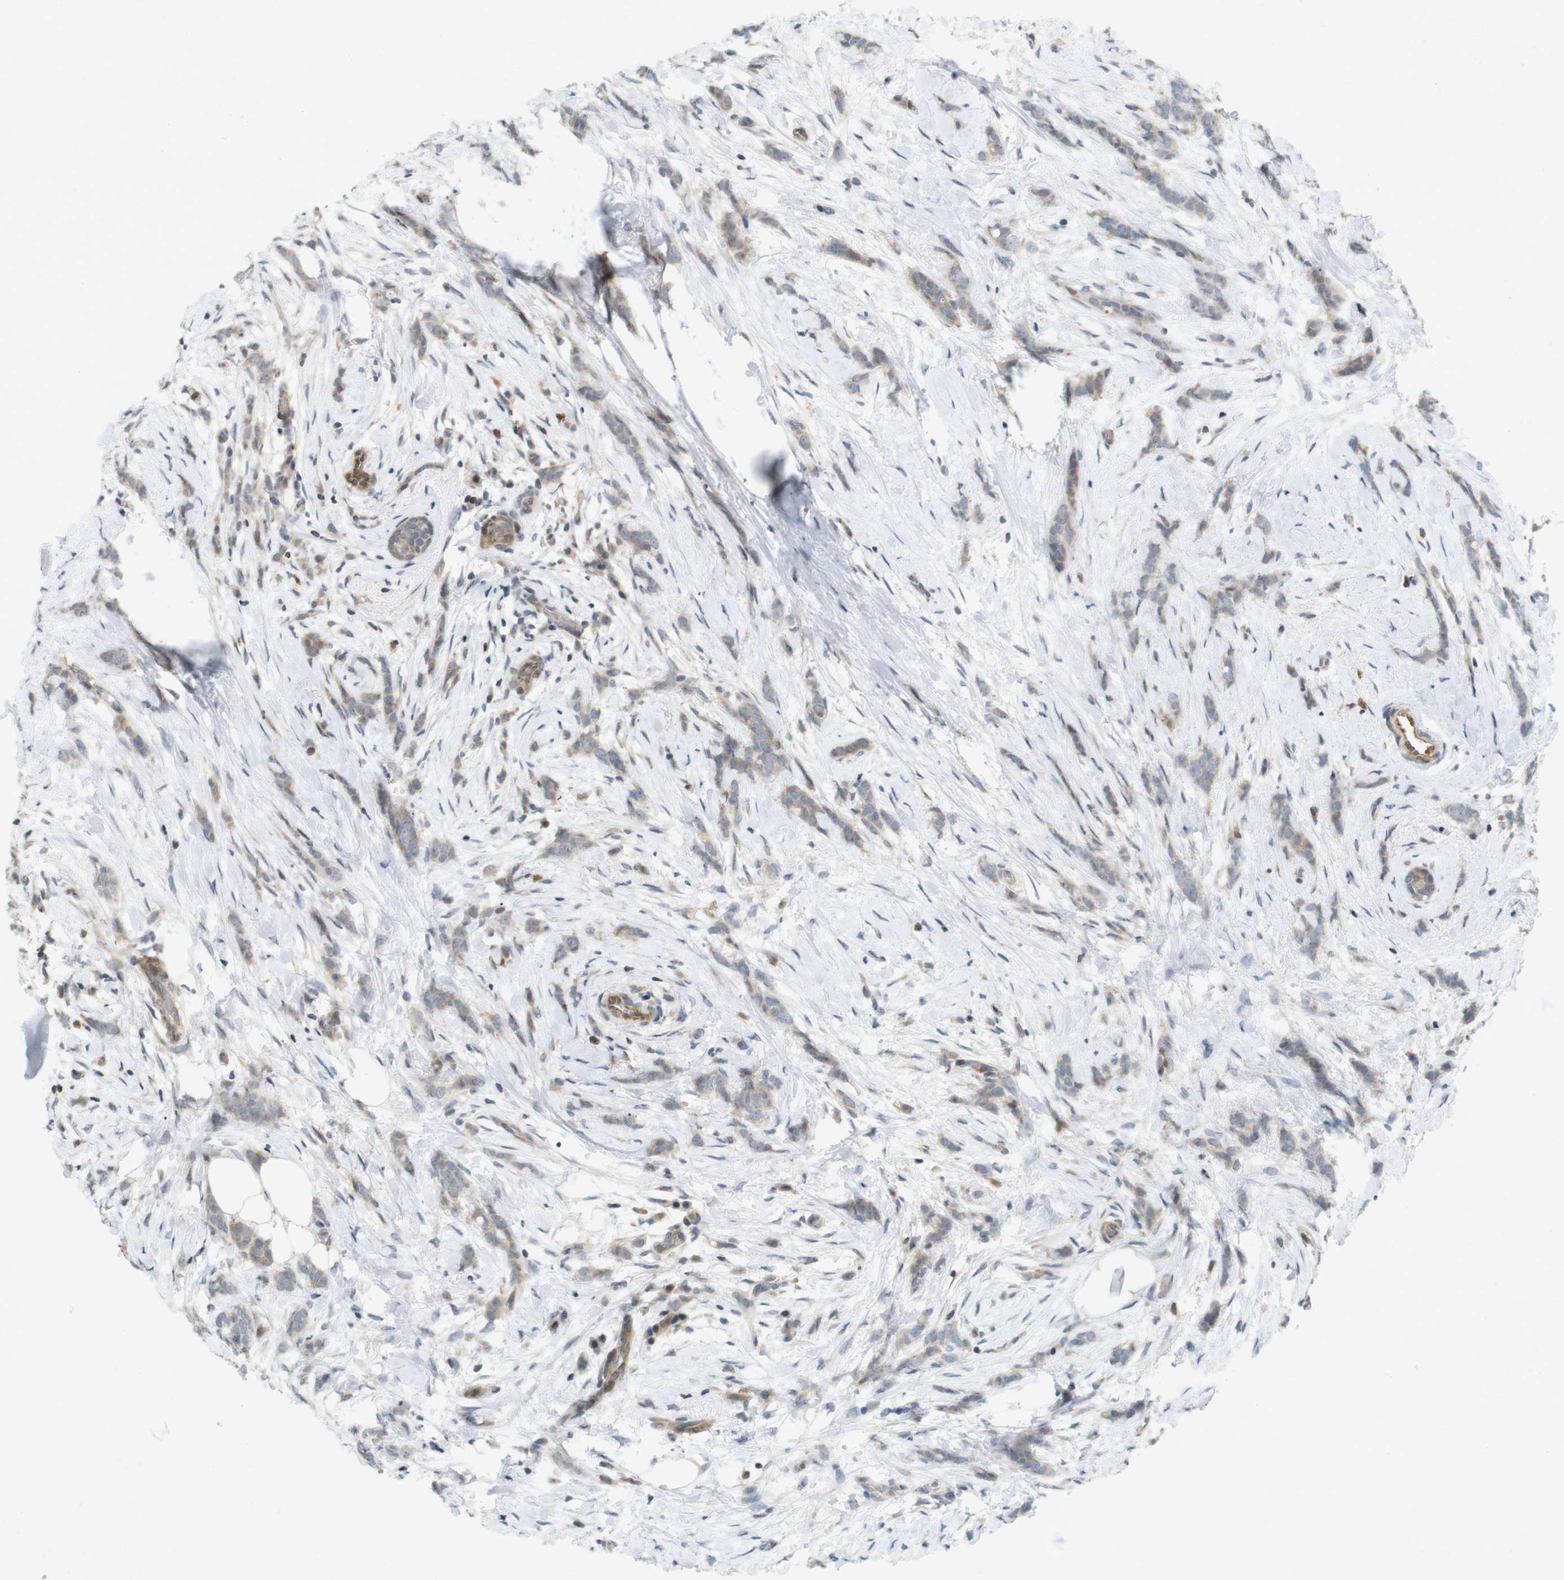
{"staining": {"intensity": "weak", "quantity": ">75%", "location": "cytoplasmic/membranous"}, "tissue": "breast cancer", "cell_type": "Tumor cells", "image_type": "cancer", "snomed": [{"axis": "morphology", "description": "Lobular carcinoma, in situ"}, {"axis": "morphology", "description": "Lobular carcinoma"}, {"axis": "topography", "description": "Breast"}], "caption": "A brown stain shows weak cytoplasmic/membranous positivity of a protein in breast cancer (lobular carcinoma in situ) tumor cells.", "gene": "PPP1R14A", "patient": {"sex": "female", "age": 41}}